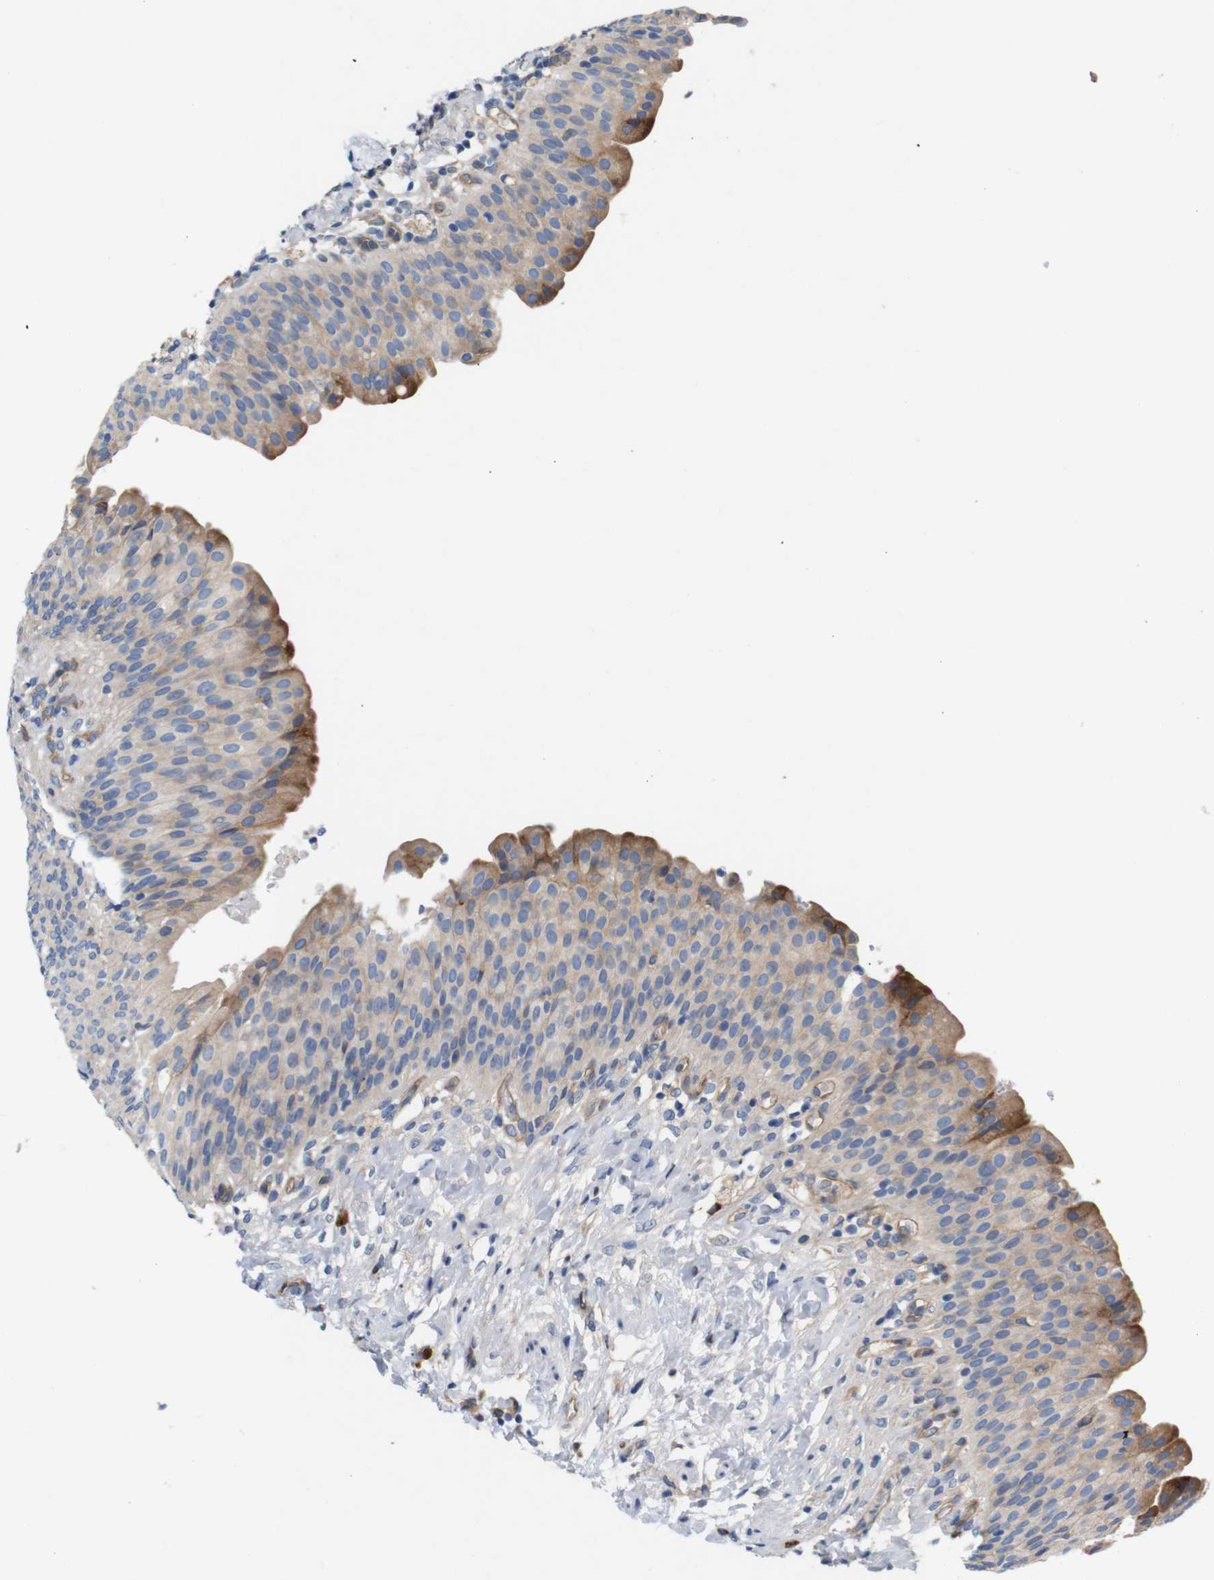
{"staining": {"intensity": "moderate", "quantity": "25%-75%", "location": "cytoplasmic/membranous"}, "tissue": "urinary bladder", "cell_type": "Urothelial cells", "image_type": "normal", "snomed": [{"axis": "morphology", "description": "Normal tissue, NOS"}, {"axis": "topography", "description": "Urinary bladder"}], "caption": "Immunohistochemistry of unremarkable urinary bladder demonstrates medium levels of moderate cytoplasmic/membranous staining in approximately 25%-75% of urothelial cells. Immunohistochemistry (ihc) stains the protein of interest in brown and the nuclei are stained blue.", "gene": "UBE2G2", "patient": {"sex": "female", "age": 79}}